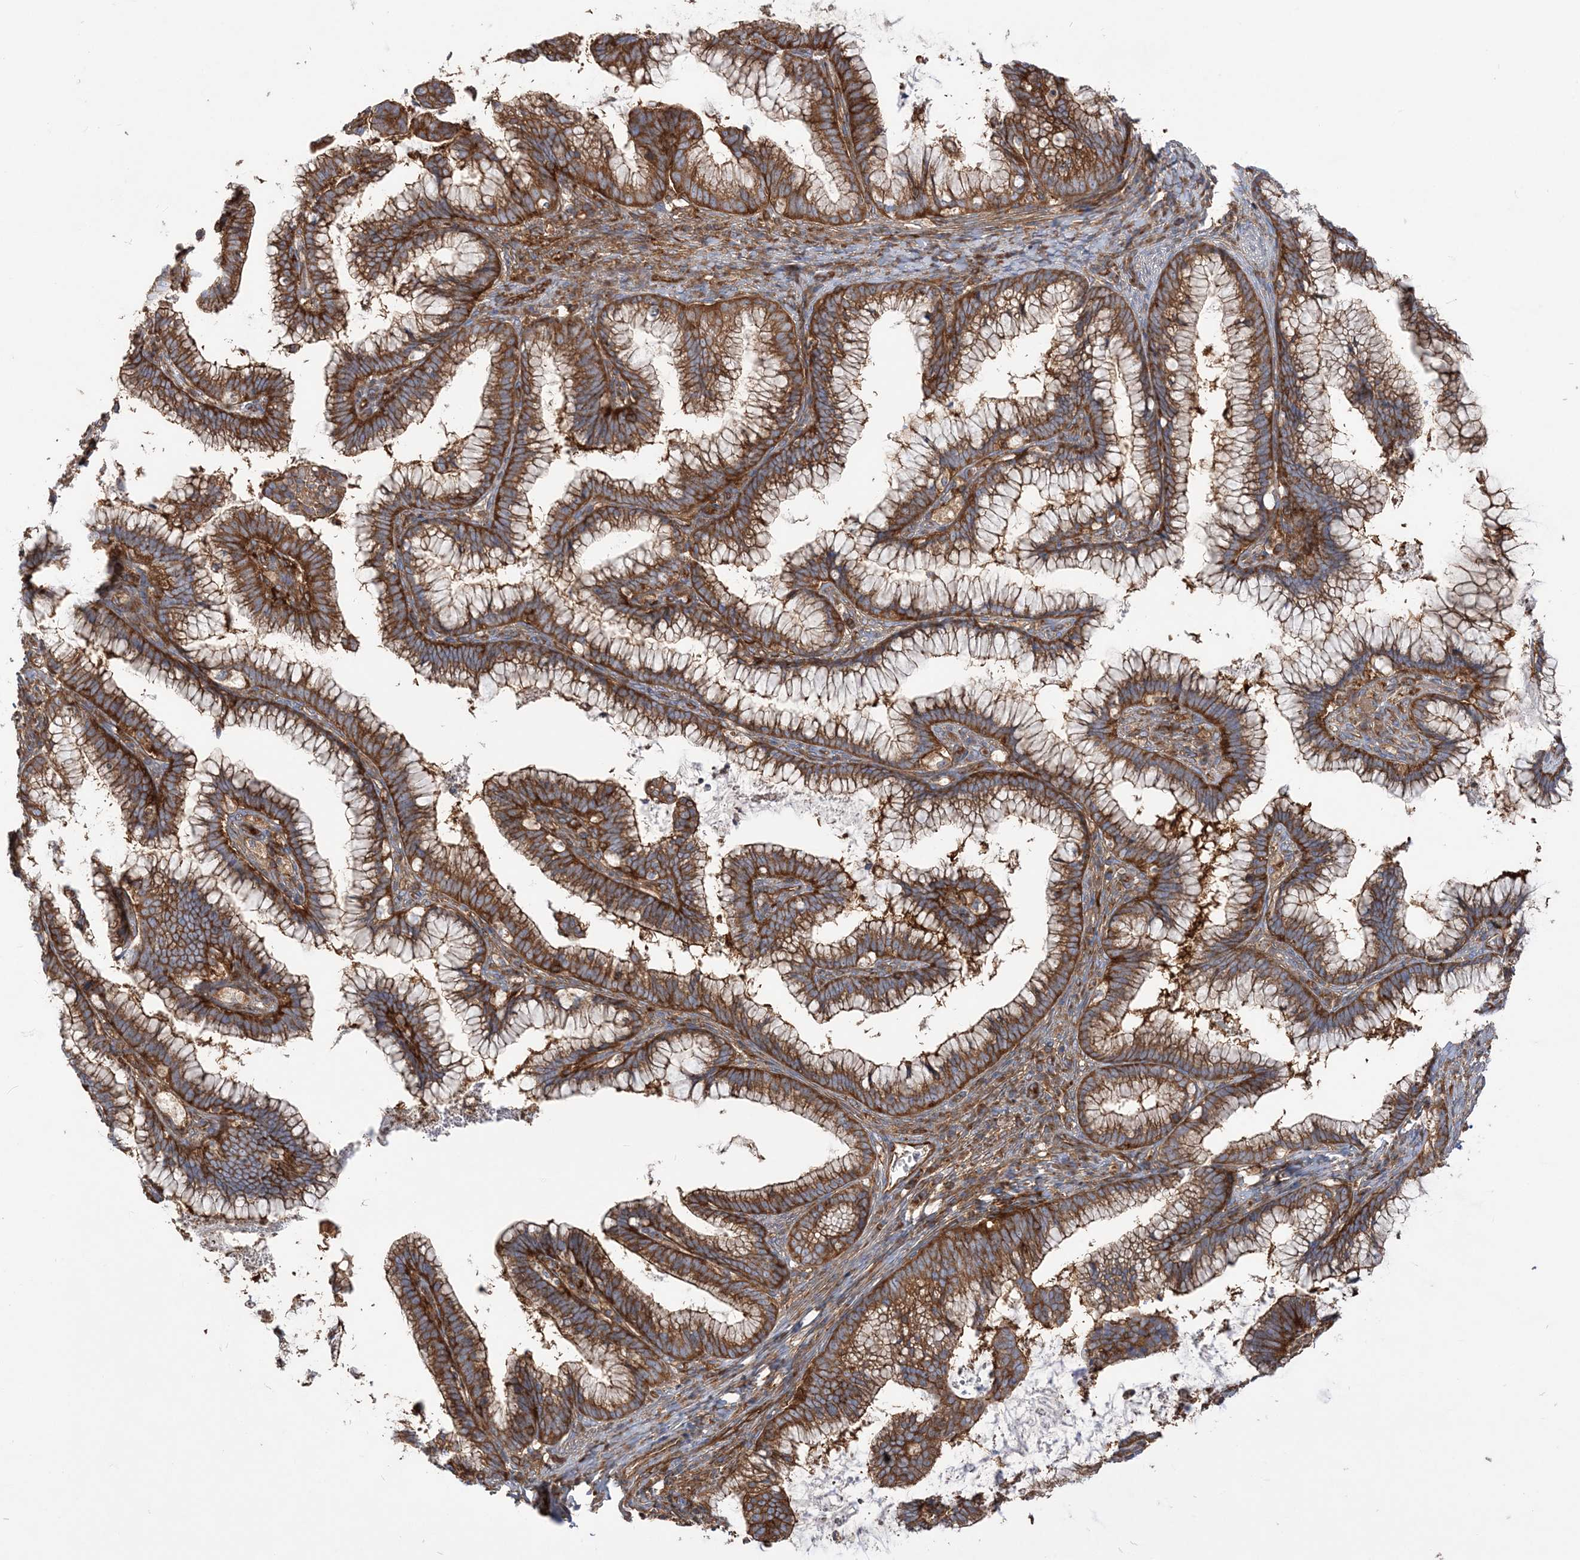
{"staining": {"intensity": "strong", "quantity": ">75%", "location": "cytoplasmic/membranous"}, "tissue": "cervical cancer", "cell_type": "Tumor cells", "image_type": "cancer", "snomed": [{"axis": "morphology", "description": "Adenocarcinoma, NOS"}, {"axis": "topography", "description": "Cervix"}], "caption": "Adenocarcinoma (cervical) stained with immunohistochemistry displays strong cytoplasmic/membranous positivity in approximately >75% of tumor cells. Using DAB (3,3'-diaminobenzidine) (brown) and hematoxylin (blue) stains, captured at high magnification using brightfield microscopy.", "gene": "TBC1D5", "patient": {"sex": "female", "age": 36}}